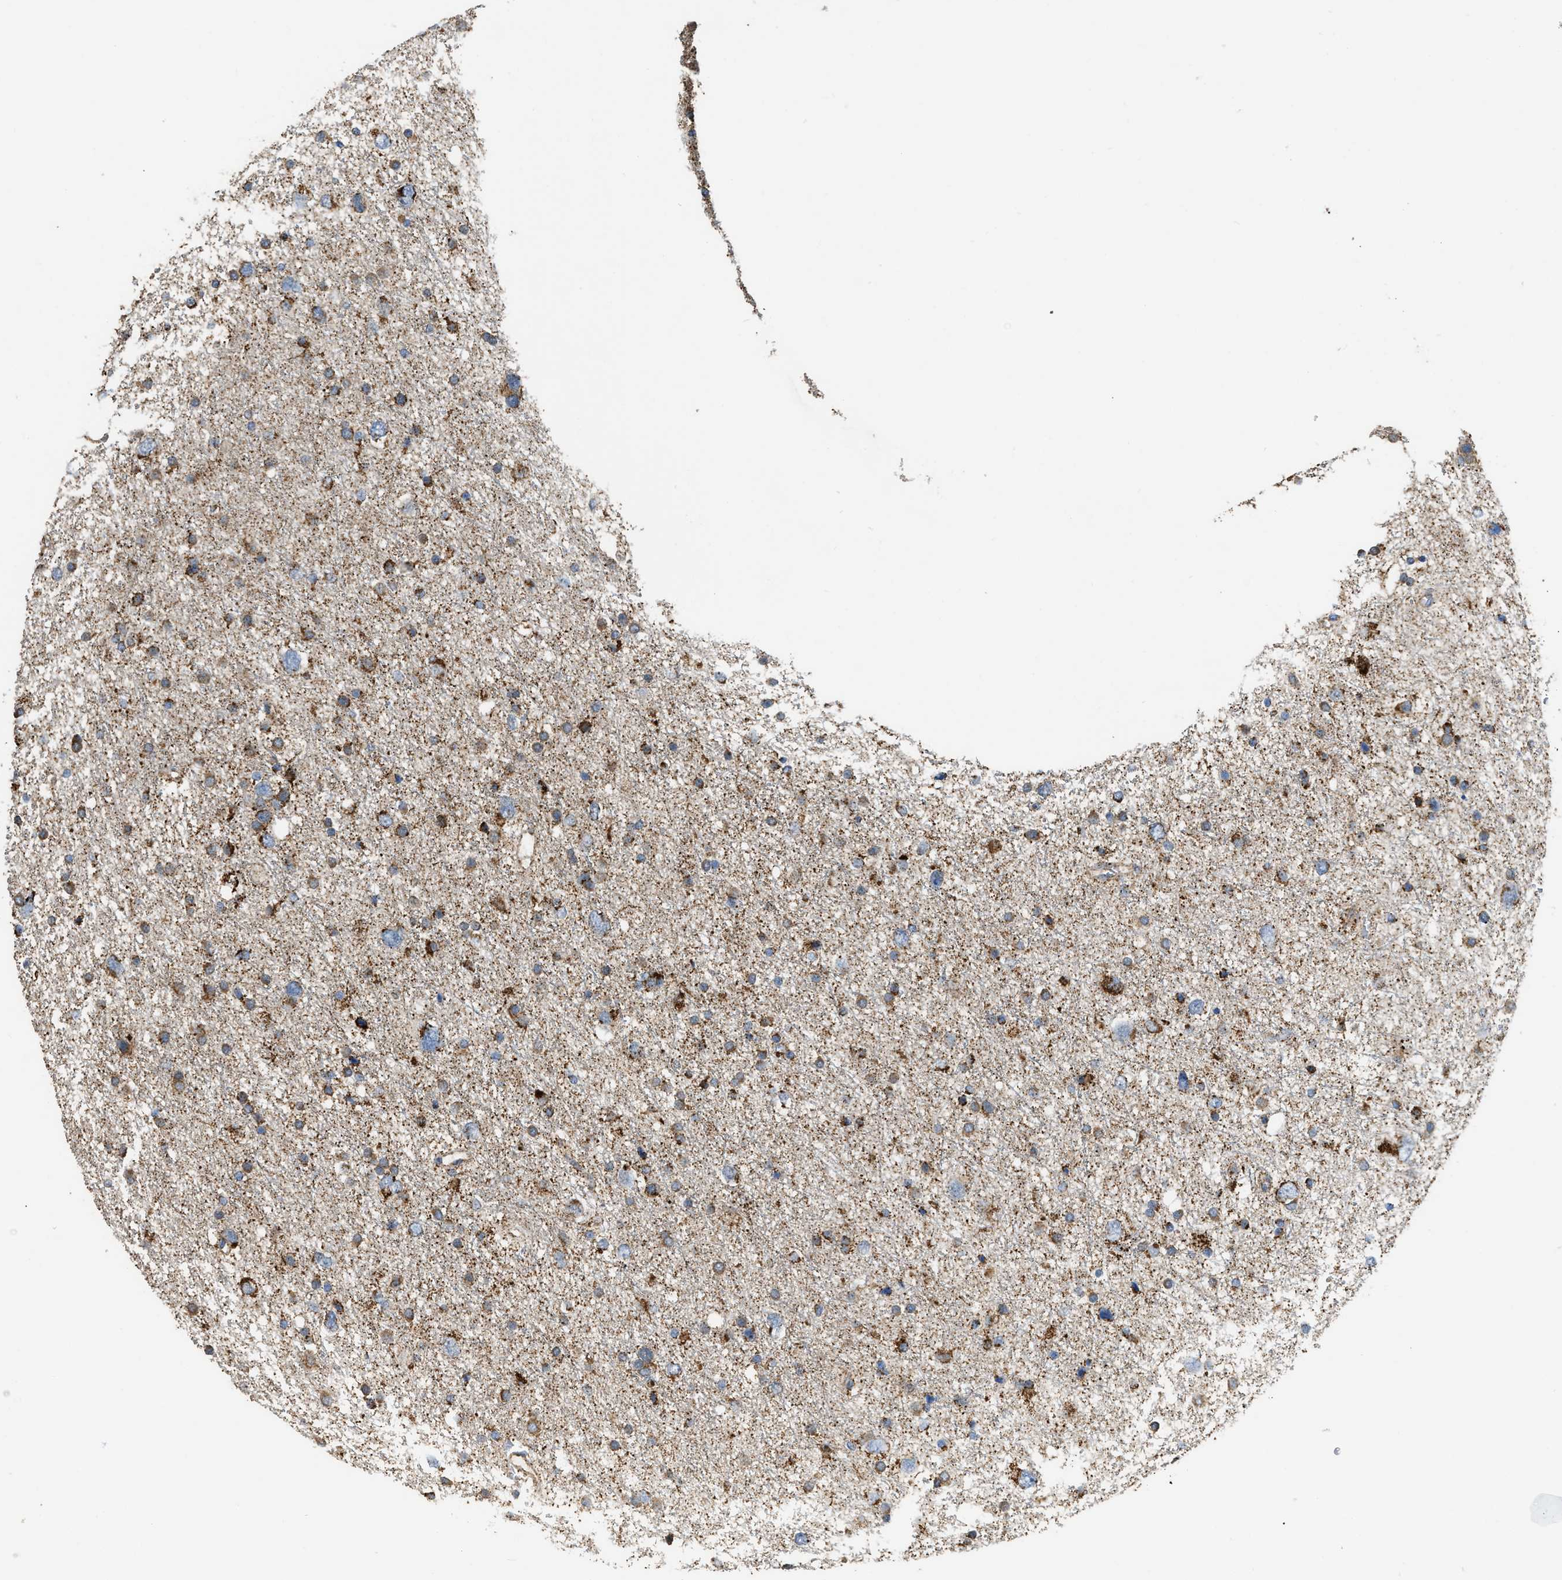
{"staining": {"intensity": "moderate", "quantity": ">75%", "location": "cytoplasmic/membranous"}, "tissue": "glioma", "cell_type": "Tumor cells", "image_type": "cancer", "snomed": [{"axis": "morphology", "description": "Glioma, malignant, Low grade"}, {"axis": "topography", "description": "Brain"}], "caption": "Malignant glioma (low-grade) stained with DAB (3,3'-diaminobenzidine) immunohistochemistry (IHC) demonstrates medium levels of moderate cytoplasmic/membranous positivity in about >75% of tumor cells. The staining was performed using DAB (3,3'-diaminobenzidine) to visualize the protein expression in brown, while the nuclei were stained in blue with hematoxylin (Magnification: 20x).", "gene": "ETFB", "patient": {"sex": "female", "age": 37}}